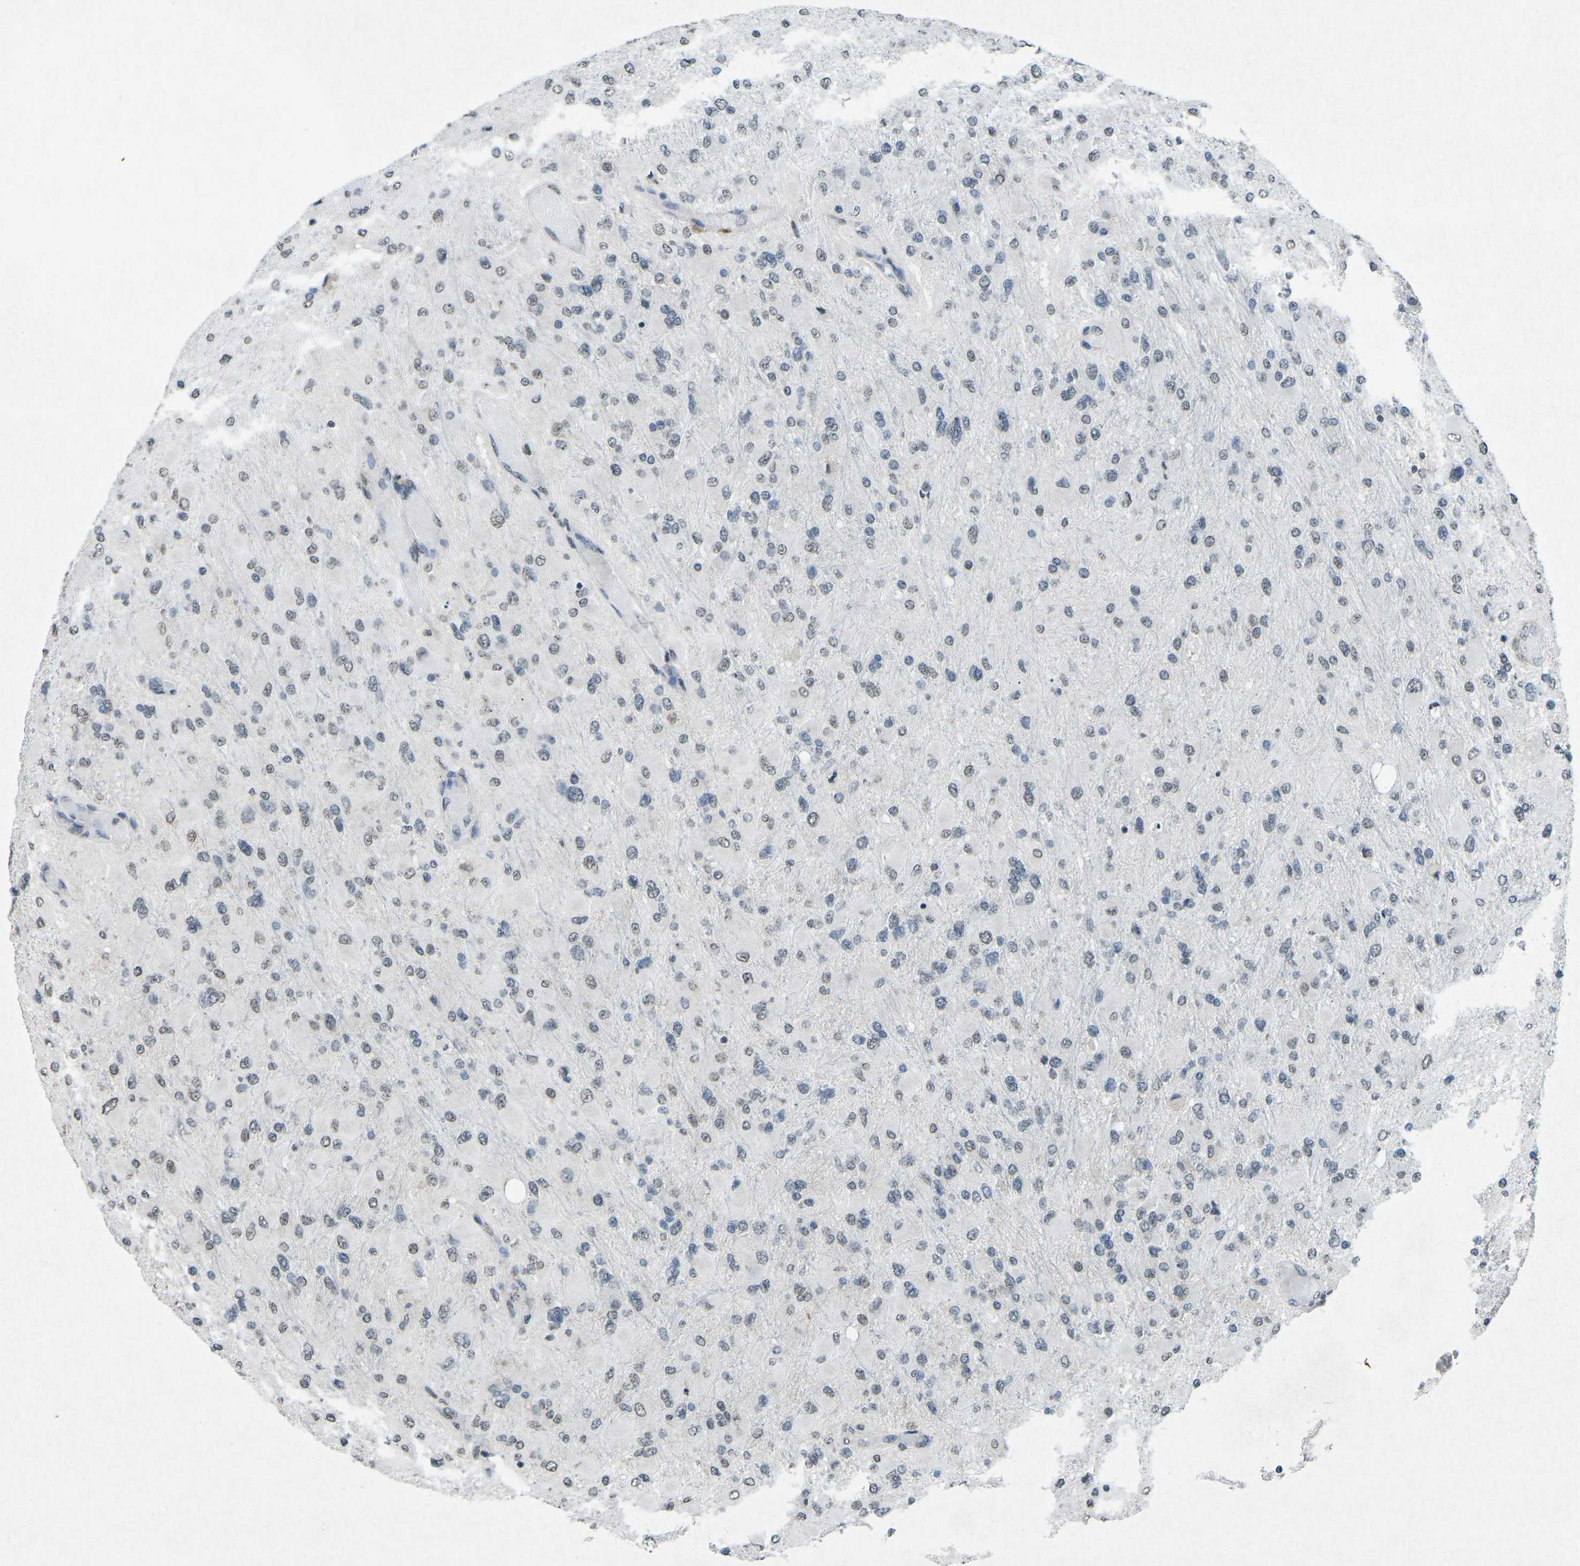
{"staining": {"intensity": "weak", "quantity": "25%-75%", "location": "nuclear"}, "tissue": "glioma", "cell_type": "Tumor cells", "image_type": "cancer", "snomed": [{"axis": "morphology", "description": "Glioma, malignant, High grade"}, {"axis": "topography", "description": "Cerebral cortex"}], "caption": "The image displays staining of glioma, revealing weak nuclear protein staining (brown color) within tumor cells.", "gene": "TFR2", "patient": {"sex": "female", "age": 36}}